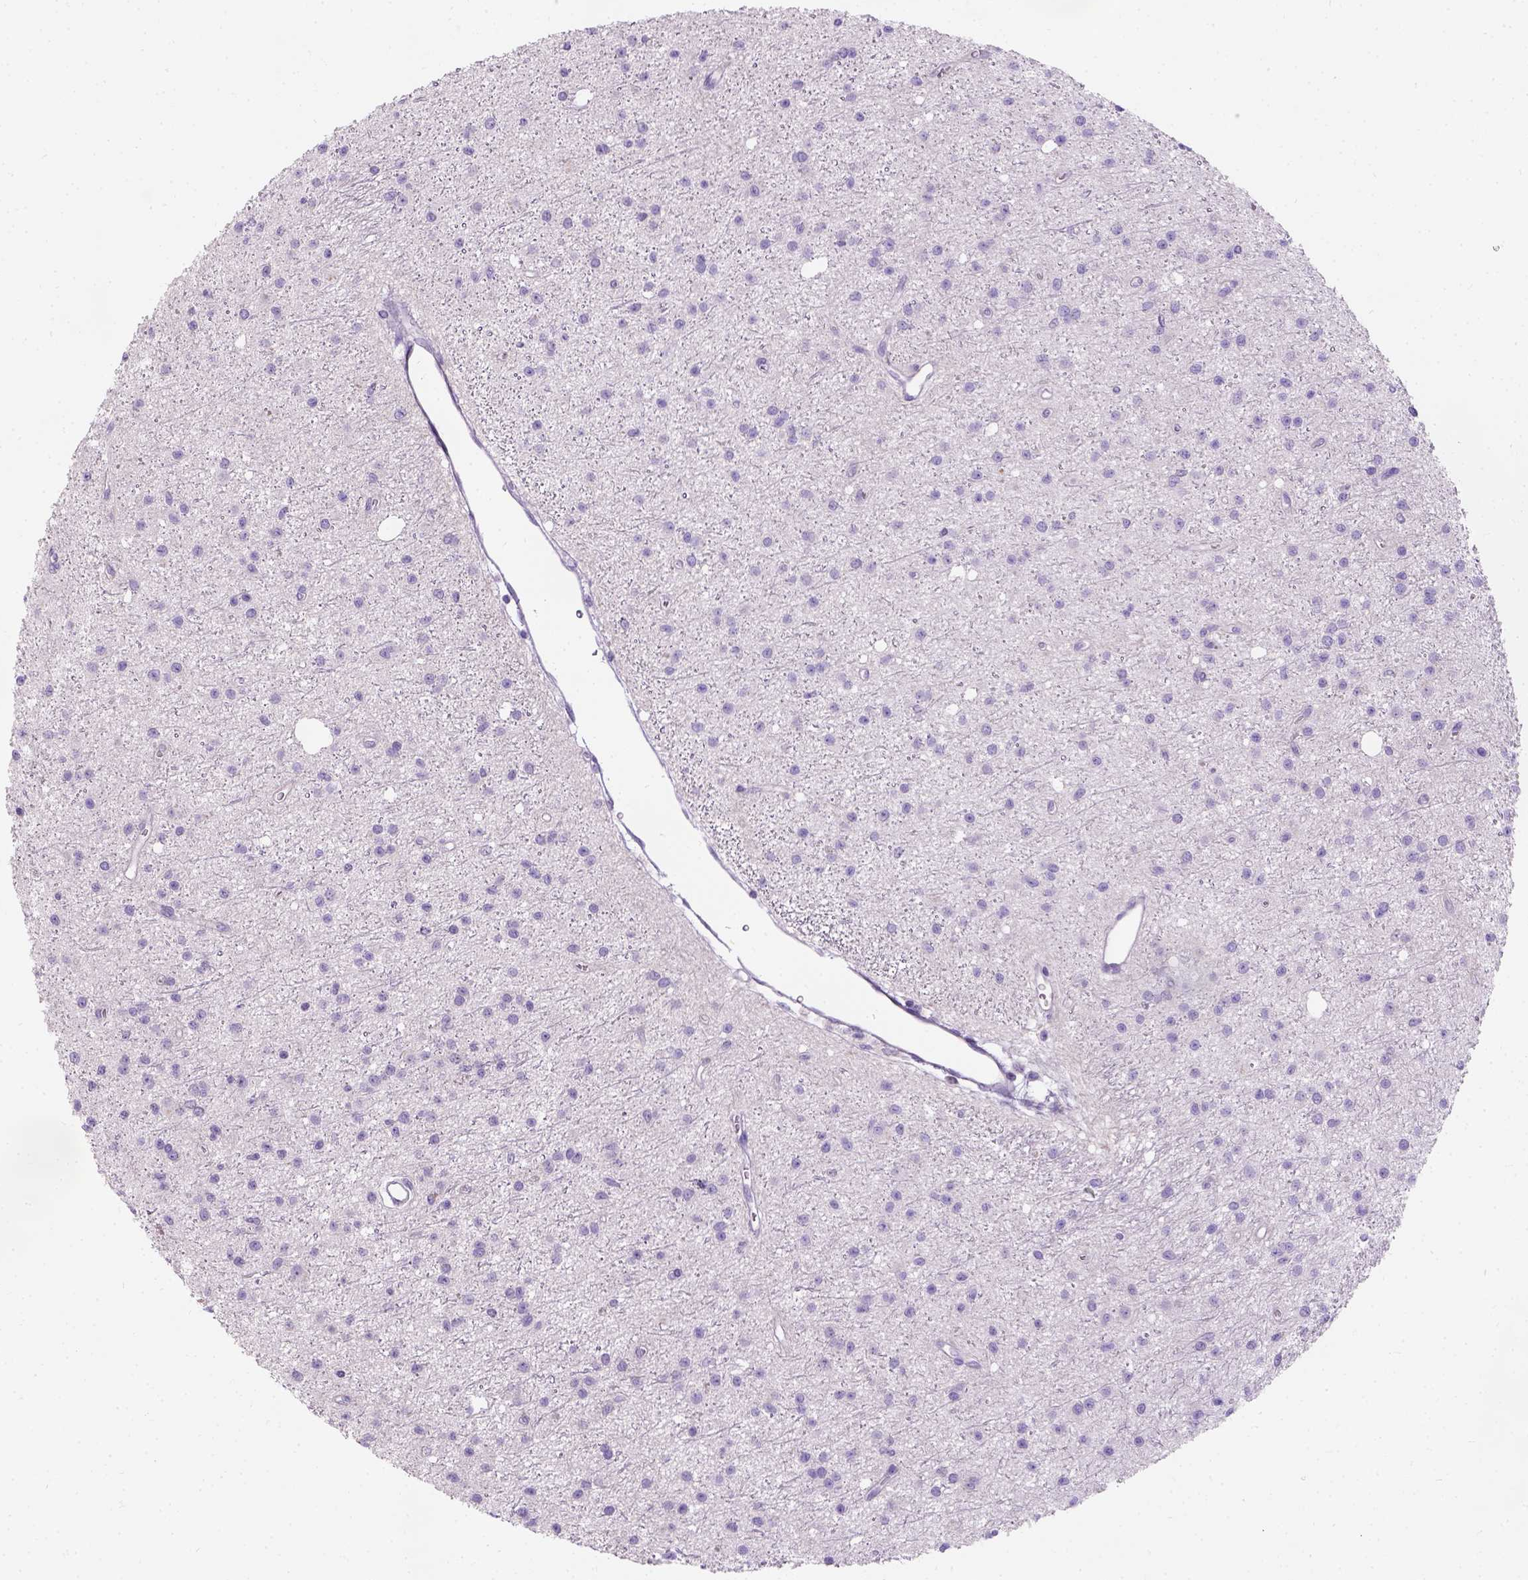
{"staining": {"intensity": "negative", "quantity": "none", "location": "none"}, "tissue": "glioma", "cell_type": "Tumor cells", "image_type": "cancer", "snomed": [{"axis": "morphology", "description": "Glioma, malignant, Low grade"}, {"axis": "topography", "description": "Brain"}], "caption": "Tumor cells are negative for protein expression in human malignant glioma (low-grade).", "gene": "C20orf144", "patient": {"sex": "male", "age": 27}}